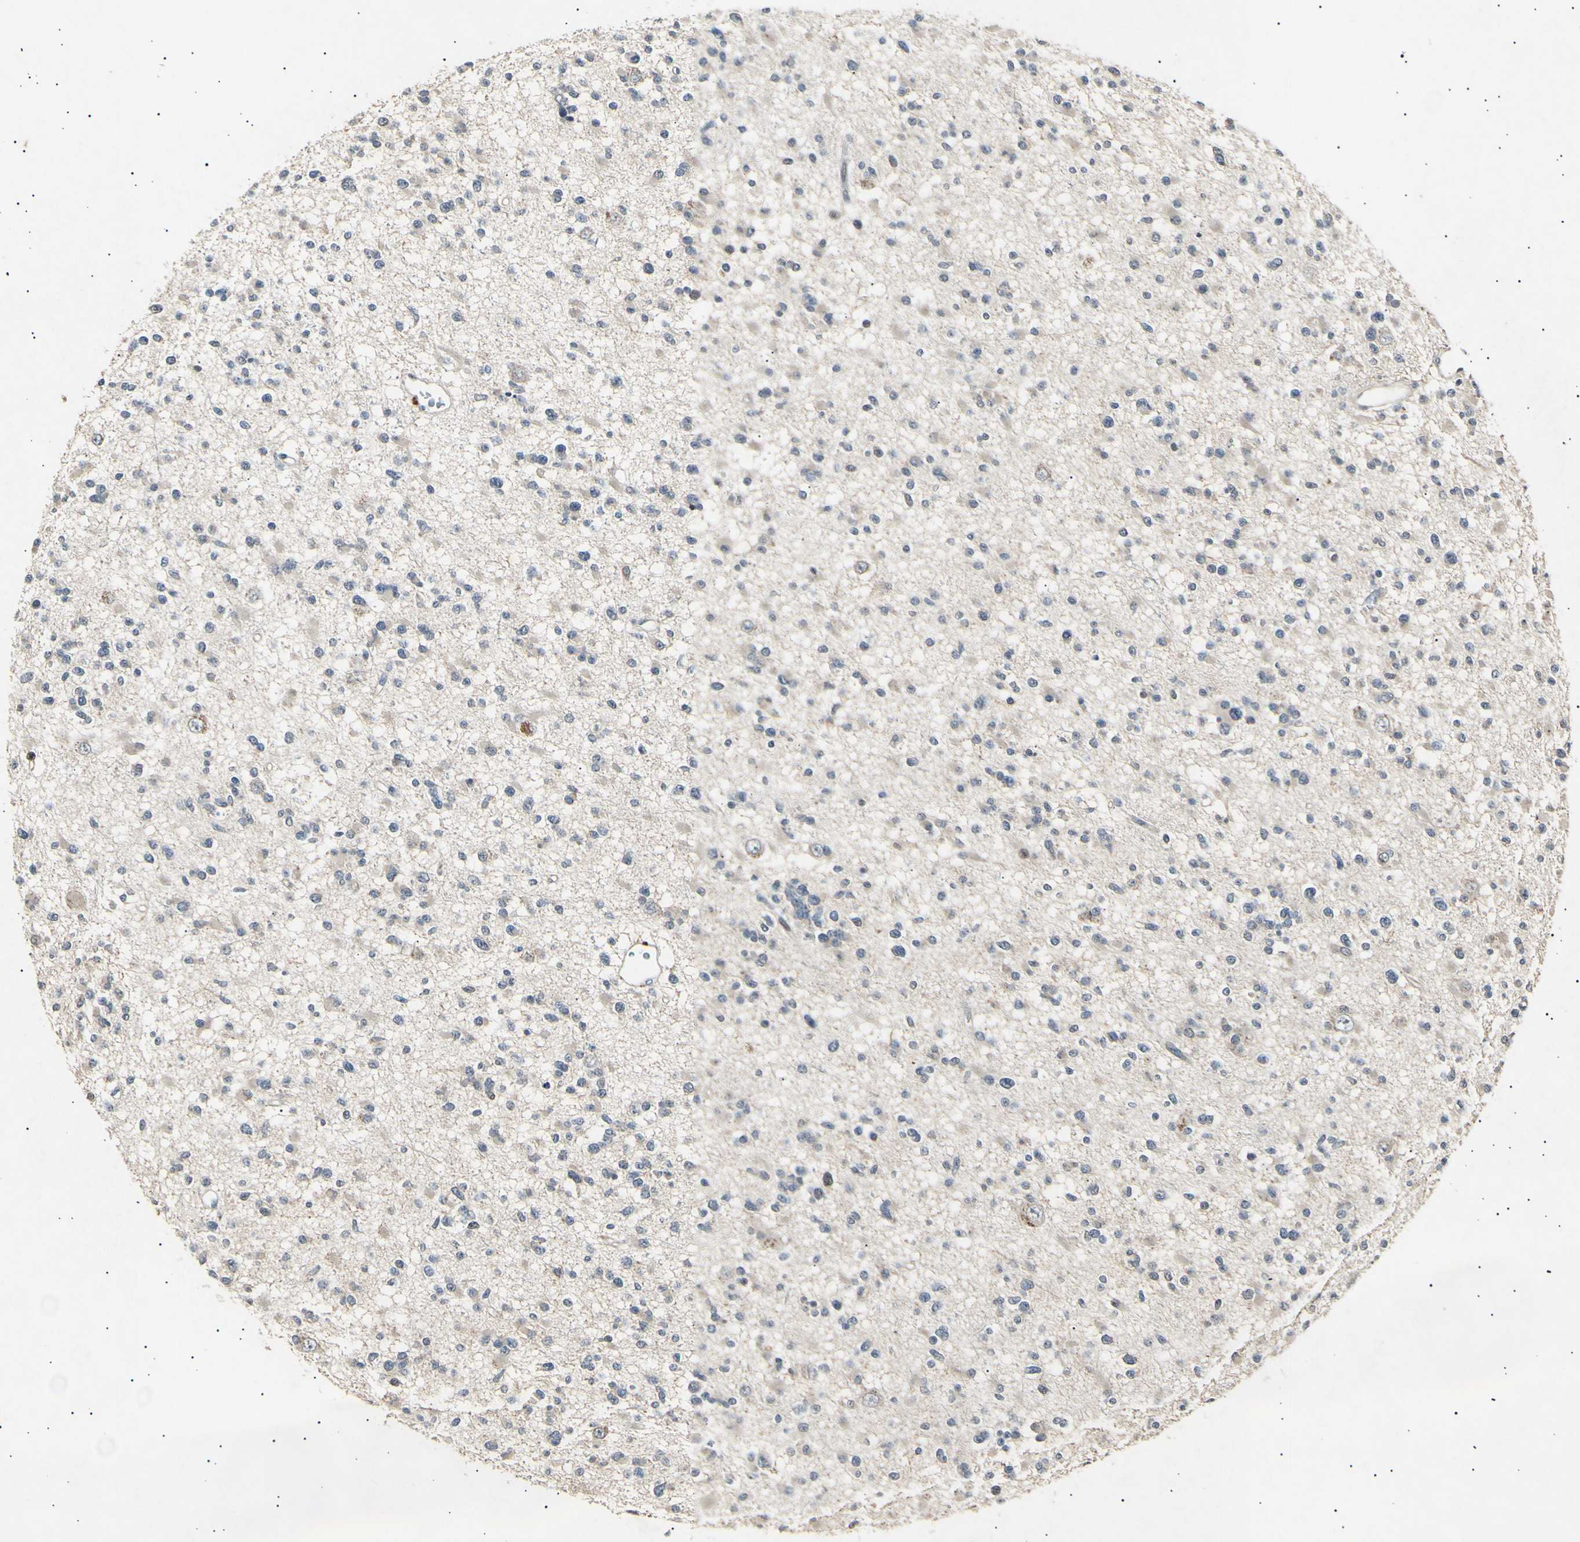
{"staining": {"intensity": "negative", "quantity": "none", "location": "none"}, "tissue": "glioma", "cell_type": "Tumor cells", "image_type": "cancer", "snomed": [{"axis": "morphology", "description": "Glioma, malignant, Low grade"}, {"axis": "topography", "description": "Brain"}], "caption": "An immunohistochemistry micrograph of malignant low-grade glioma is shown. There is no staining in tumor cells of malignant low-grade glioma.", "gene": "ADCY3", "patient": {"sex": "female", "age": 22}}